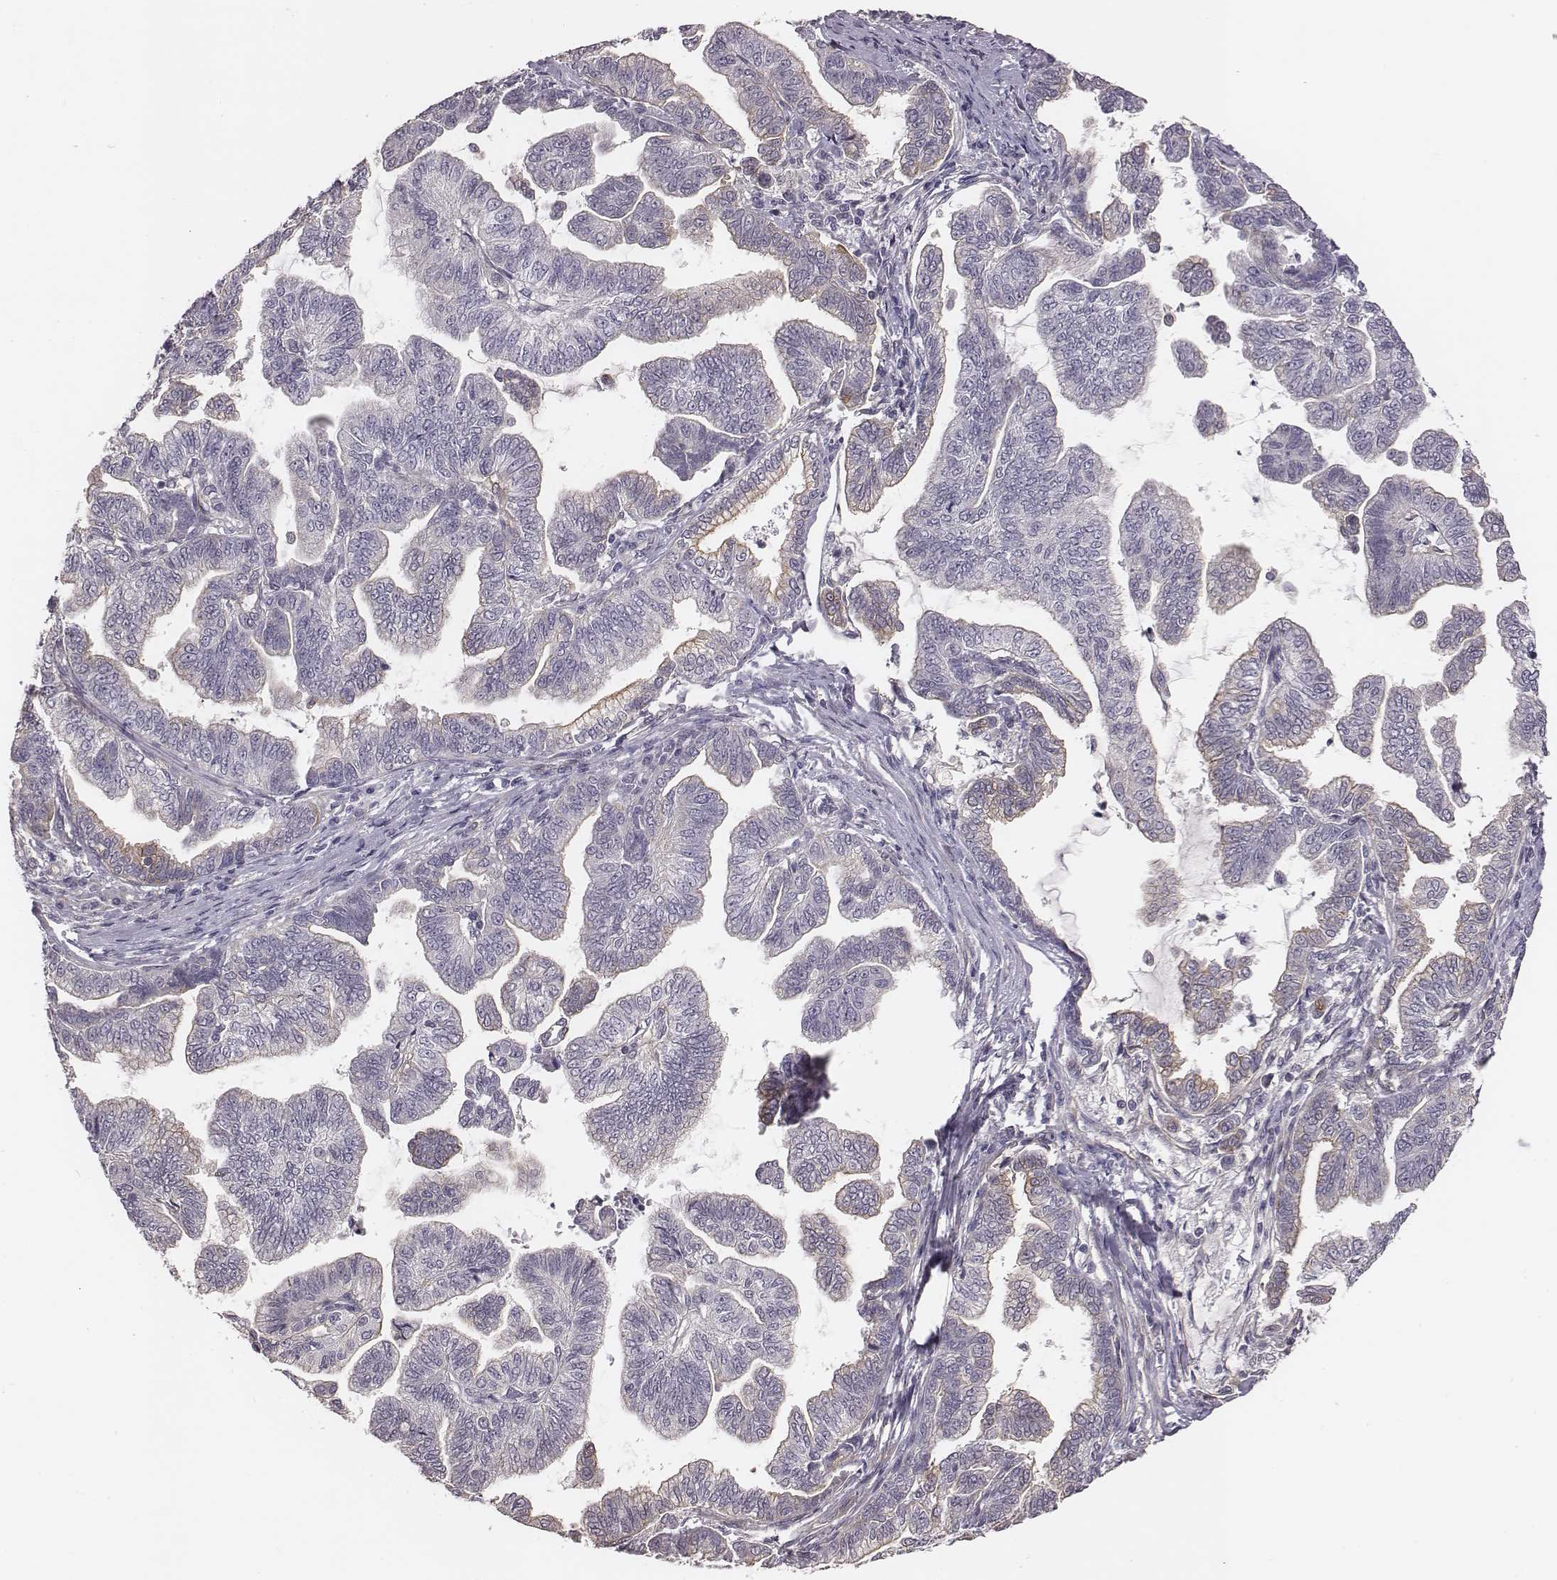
{"staining": {"intensity": "negative", "quantity": "none", "location": "none"}, "tissue": "stomach cancer", "cell_type": "Tumor cells", "image_type": "cancer", "snomed": [{"axis": "morphology", "description": "Adenocarcinoma, NOS"}, {"axis": "topography", "description": "Stomach"}], "caption": "This is an IHC histopathology image of human stomach cancer (adenocarcinoma). There is no positivity in tumor cells.", "gene": "SCARF1", "patient": {"sex": "male", "age": 83}}